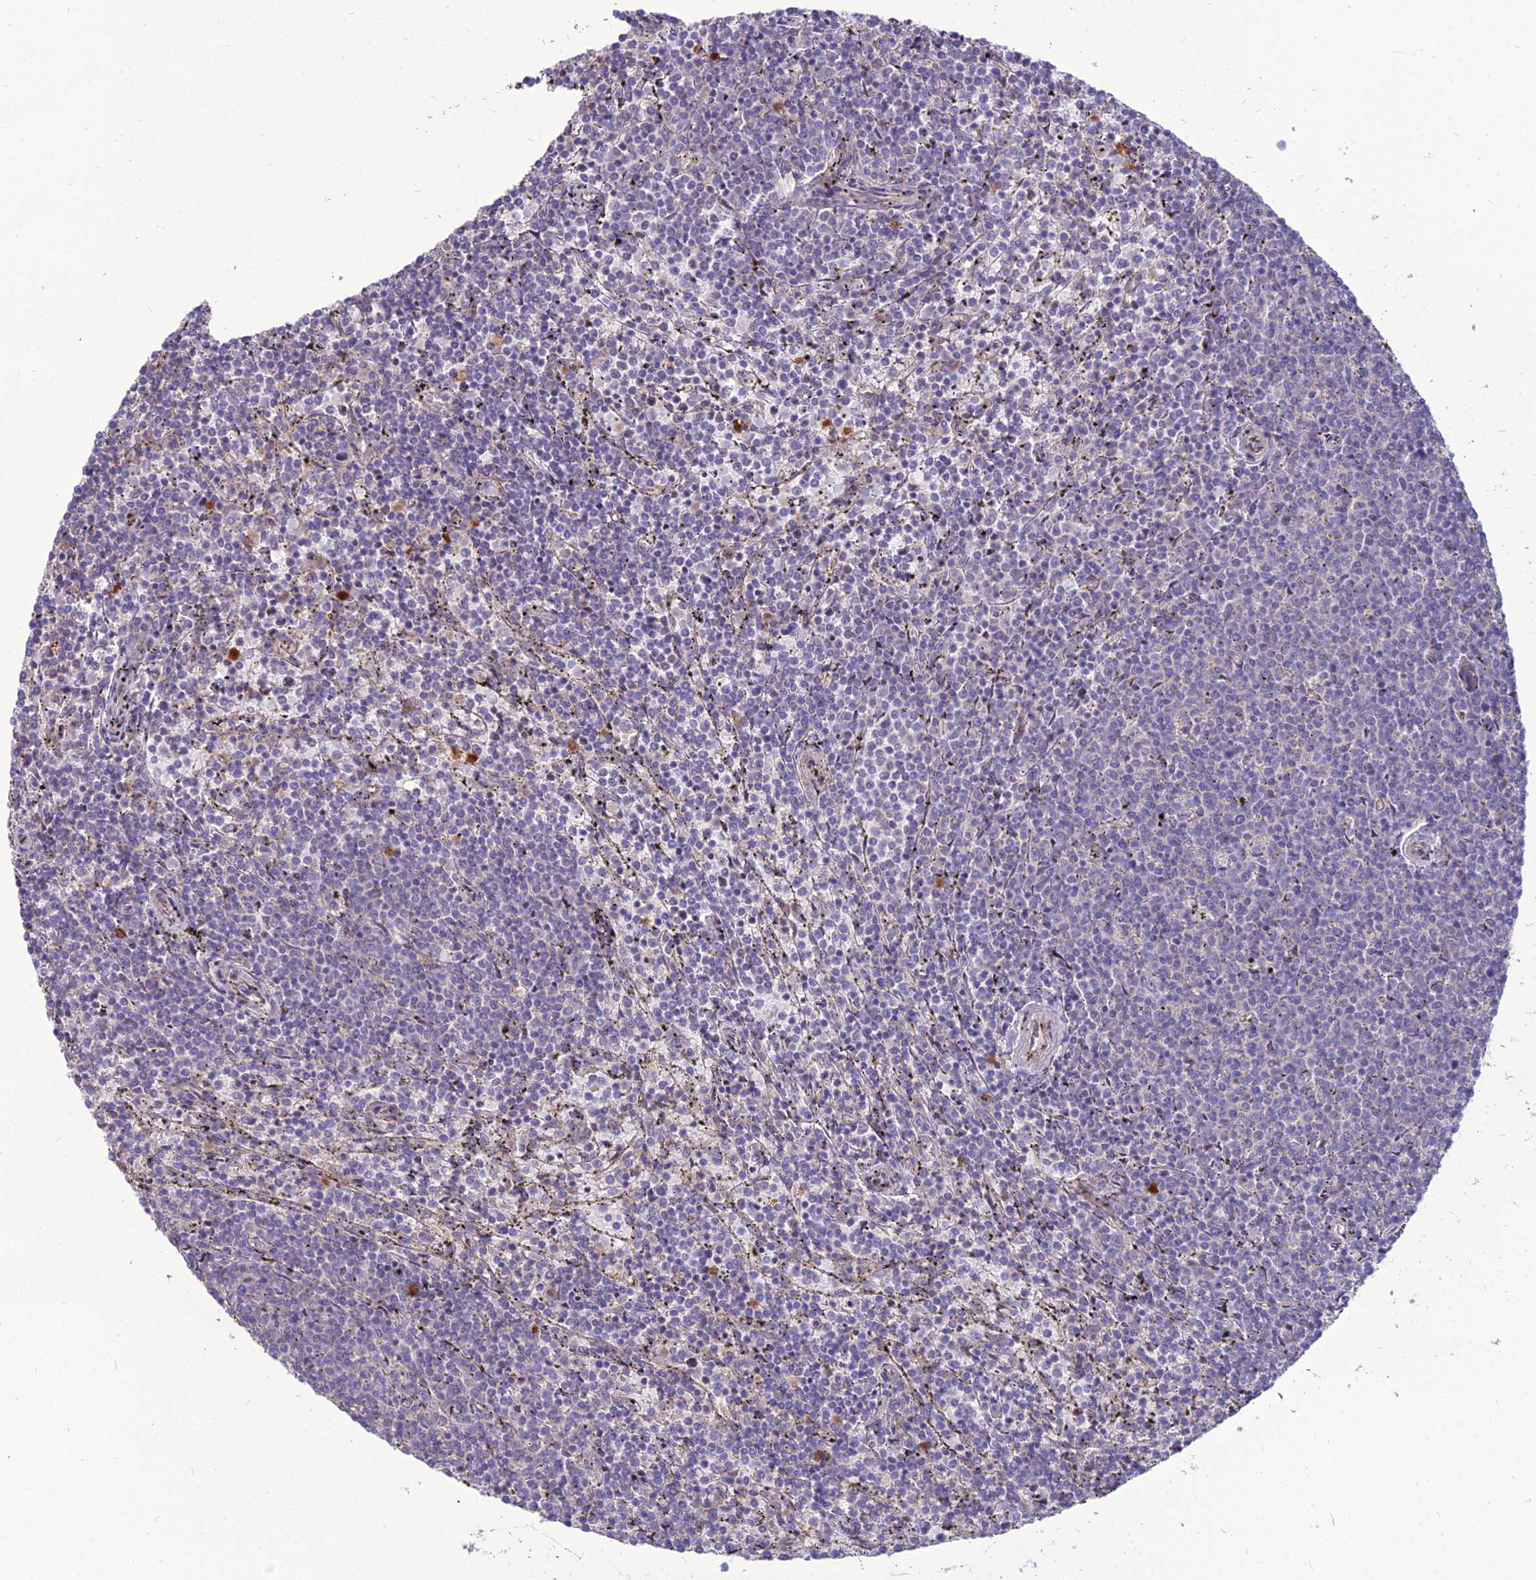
{"staining": {"intensity": "negative", "quantity": "none", "location": "none"}, "tissue": "lymphoma", "cell_type": "Tumor cells", "image_type": "cancer", "snomed": [{"axis": "morphology", "description": "Malignant lymphoma, non-Hodgkin's type, Low grade"}, {"axis": "topography", "description": "Spleen"}], "caption": "Immunohistochemistry (IHC) micrograph of lymphoma stained for a protein (brown), which exhibits no staining in tumor cells. (IHC, brightfield microscopy, high magnification).", "gene": "SPRYD7", "patient": {"sex": "female", "age": 50}}